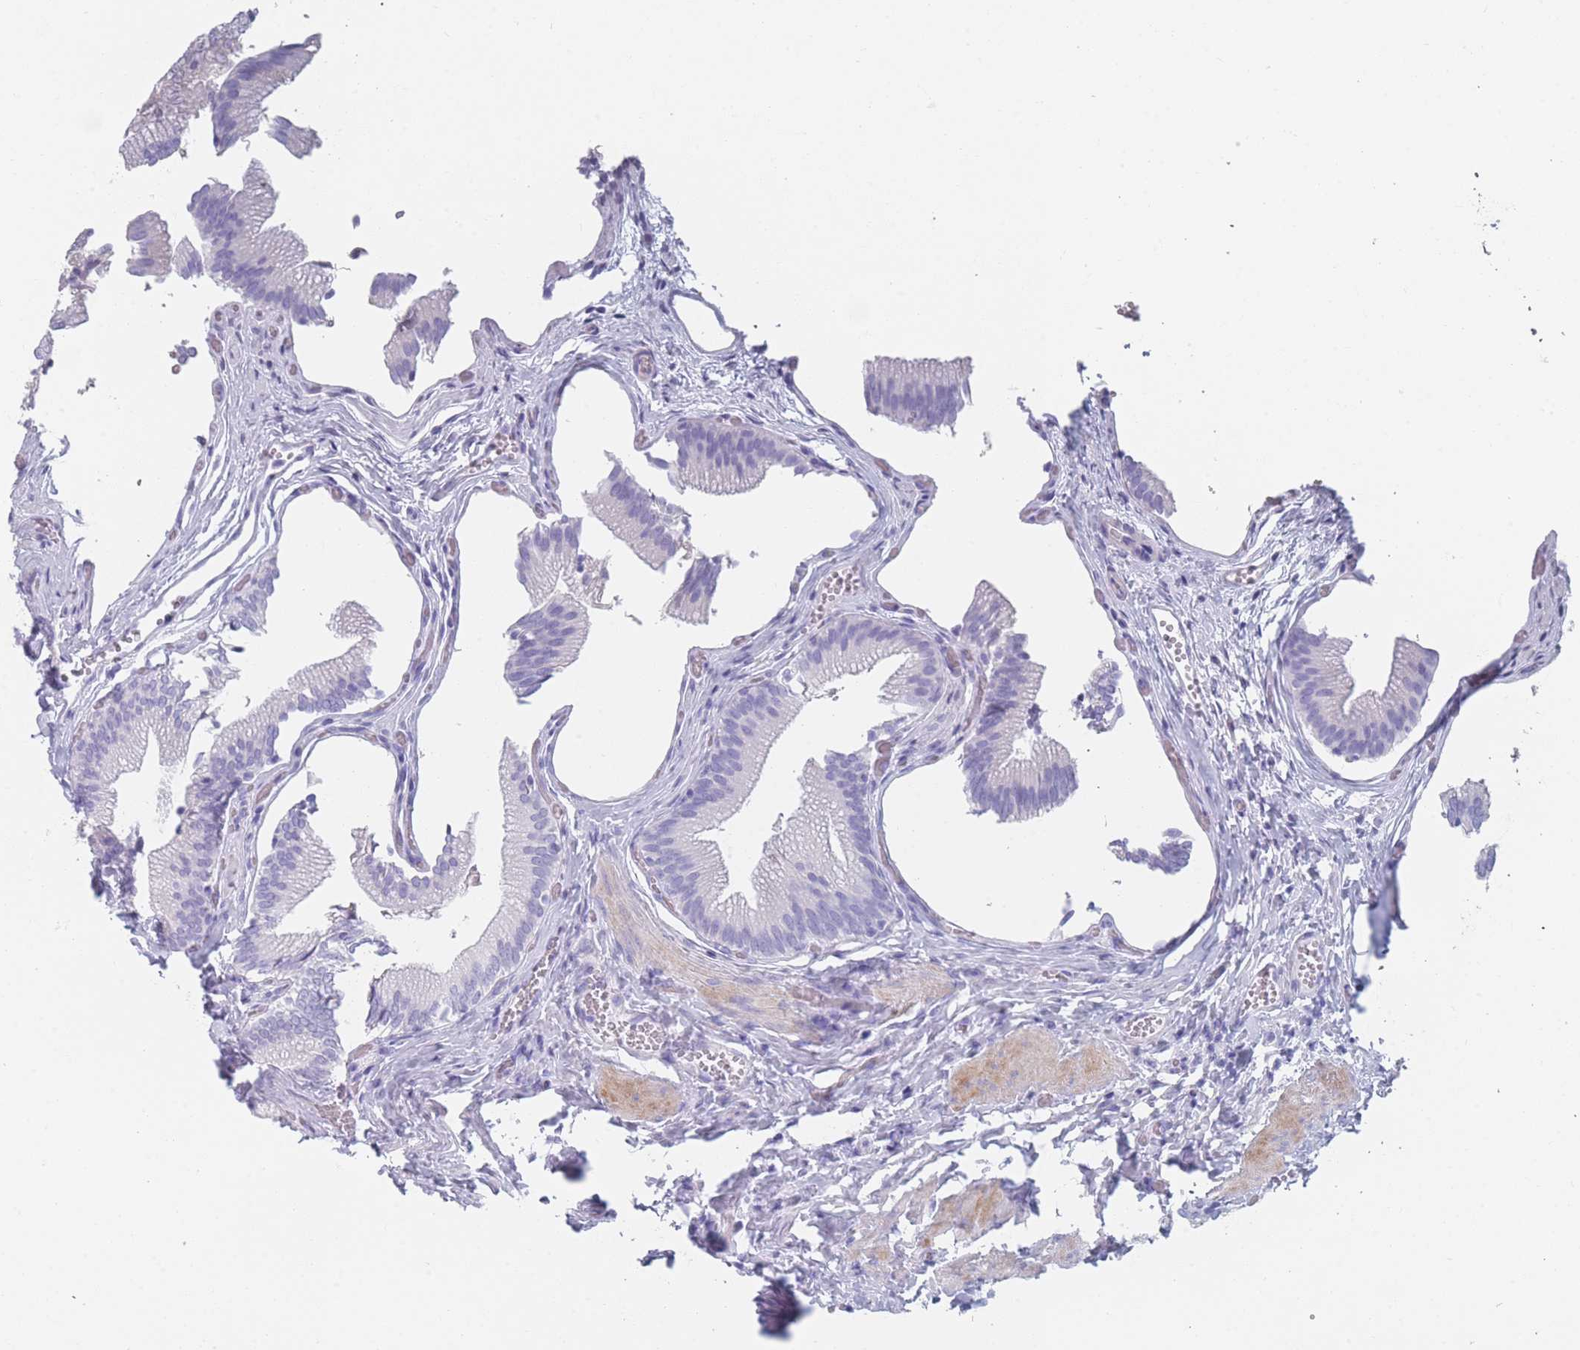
{"staining": {"intensity": "negative", "quantity": "none", "location": "none"}, "tissue": "gallbladder", "cell_type": "Glandular cells", "image_type": "normal", "snomed": [{"axis": "morphology", "description": "Normal tissue, NOS"}, {"axis": "topography", "description": "Gallbladder"}, {"axis": "topography", "description": "Peripheral nerve tissue"}], "caption": "High power microscopy photomicrograph of an IHC histopathology image of unremarkable gallbladder, revealing no significant positivity in glandular cells. (Brightfield microscopy of DAB (3,3'-diaminobenzidine) immunohistochemistry (IHC) at high magnification).", "gene": "OR5D16", "patient": {"sex": "male", "age": 17}}